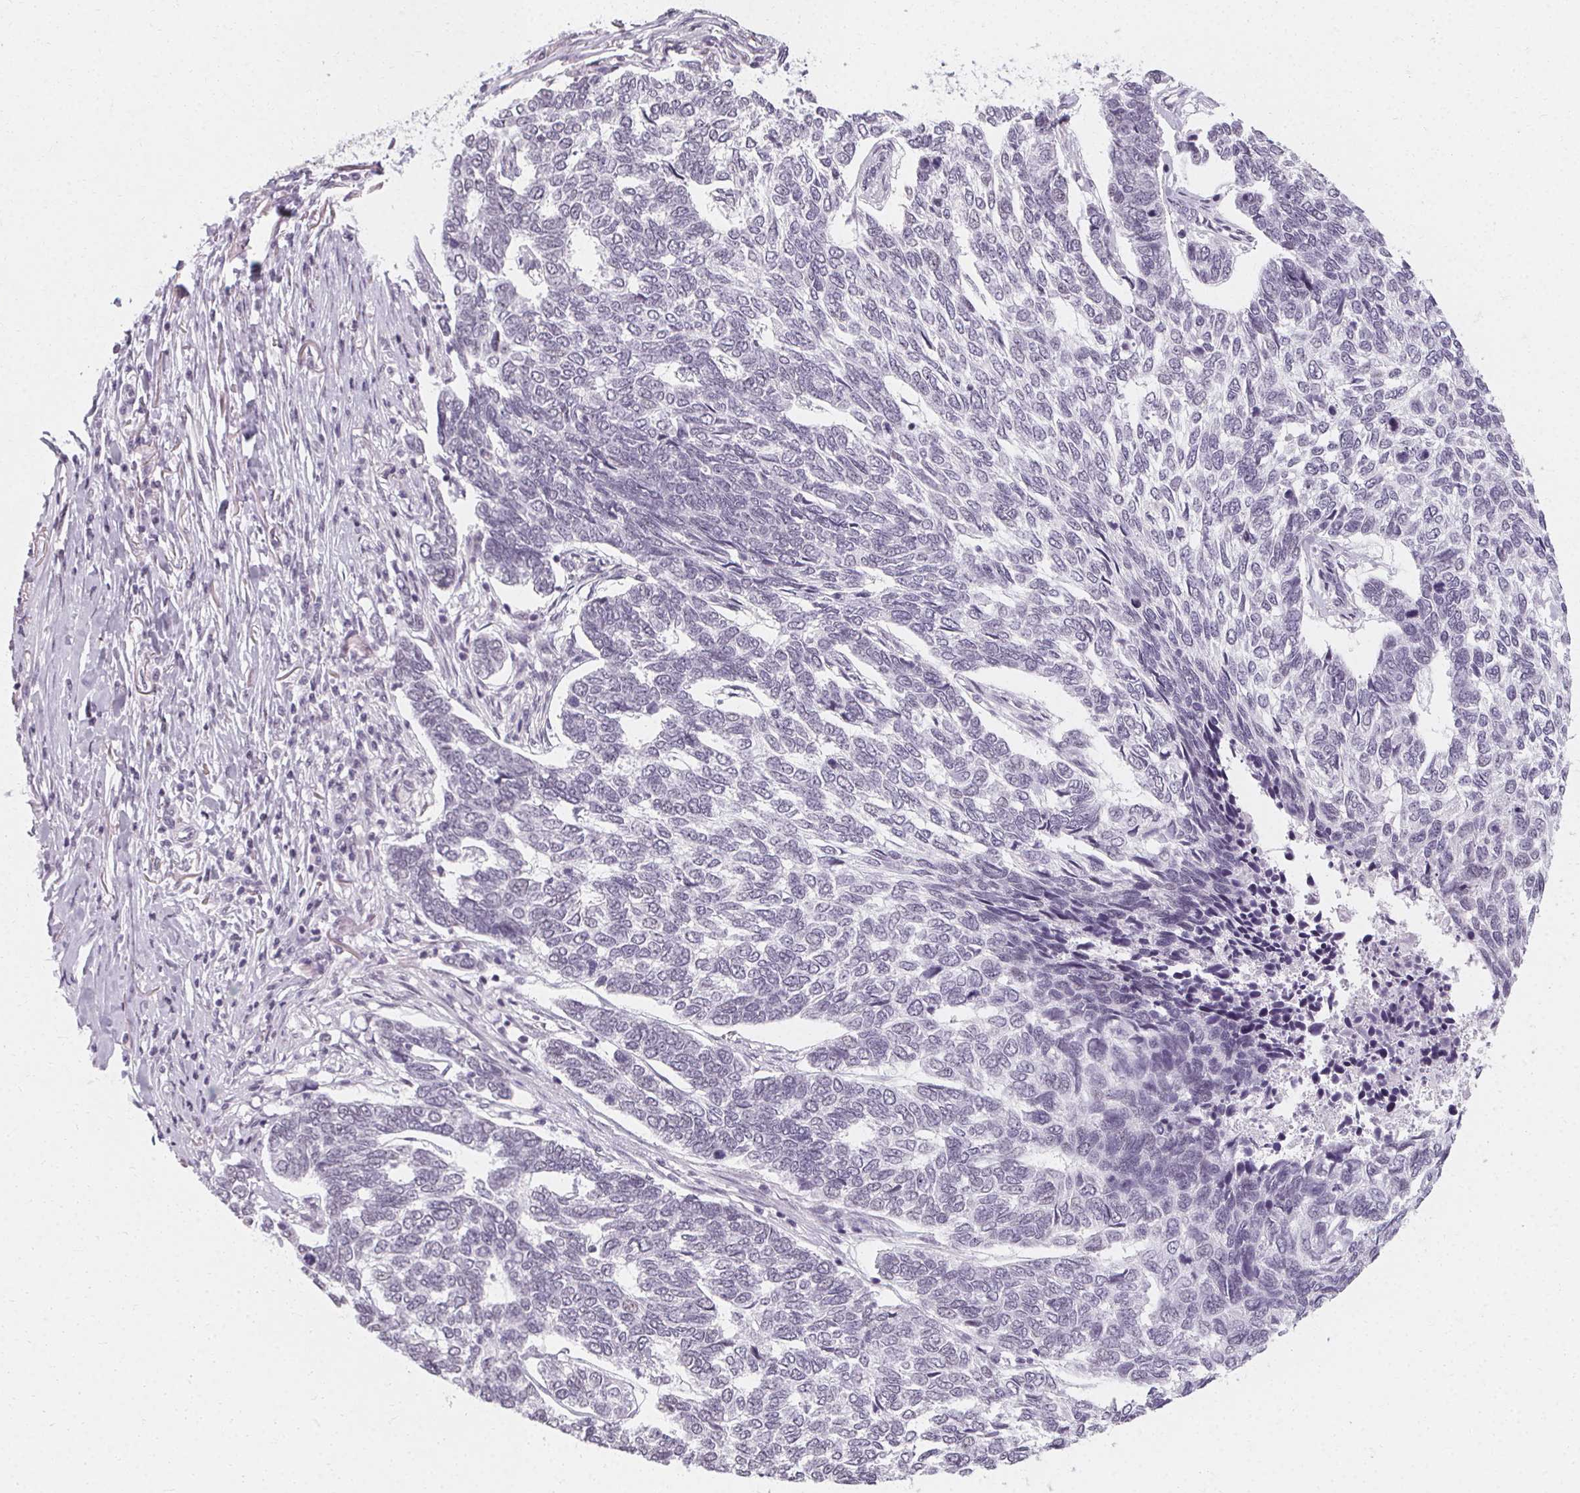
{"staining": {"intensity": "negative", "quantity": "none", "location": "none"}, "tissue": "skin cancer", "cell_type": "Tumor cells", "image_type": "cancer", "snomed": [{"axis": "morphology", "description": "Basal cell carcinoma"}, {"axis": "topography", "description": "Skin"}], "caption": "This image is of skin cancer (basal cell carcinoma) stained with immunohistochemistry to label a protein in brown with the nuclei are counter-stained blue. There is no expression in tumor cells.", "gene": "SYNPR", "patient": {"sex": "female", "age": 65}}